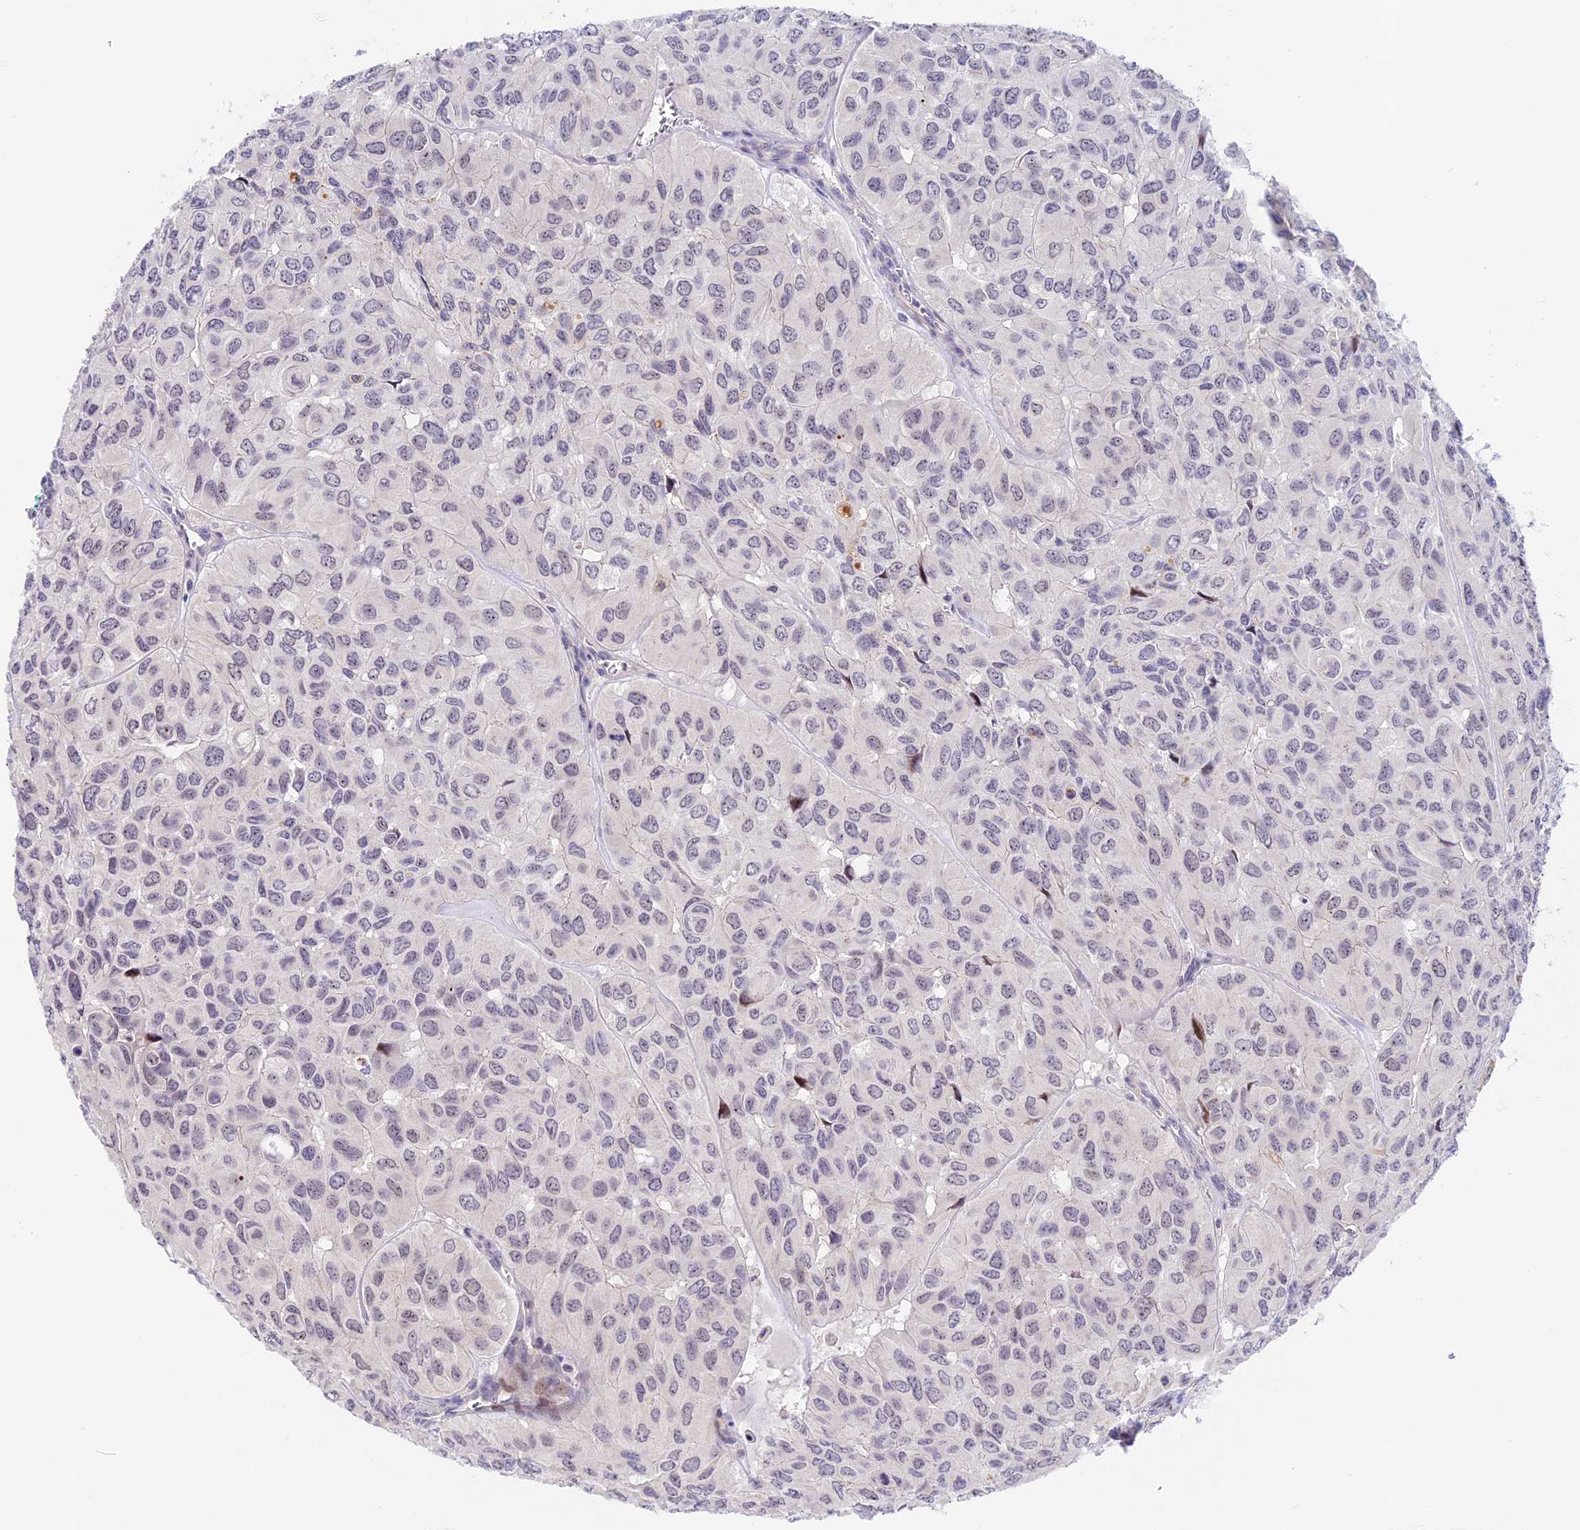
{"staining": {"intensity": "negative", "quantity": "none", "location": "none"}, "tissue": "head and neck cancer", "cell_type": "Tumor cells", "image_type": "cancer", "snomed": [{"axis": "morphology", "description": "Adenocarcinoma, NOS"}, {"axis": "topography", "description": "Salivary gland, NOS"}, {"axis": "topography", "description": "Head-Neck"}], "caption": "Human head and neck cancer stained for a protein using immunohistochemistry displays no positivity in tumor cells.", "gene": "MIDN", "patient": {"sex": "female", "age": 76}}